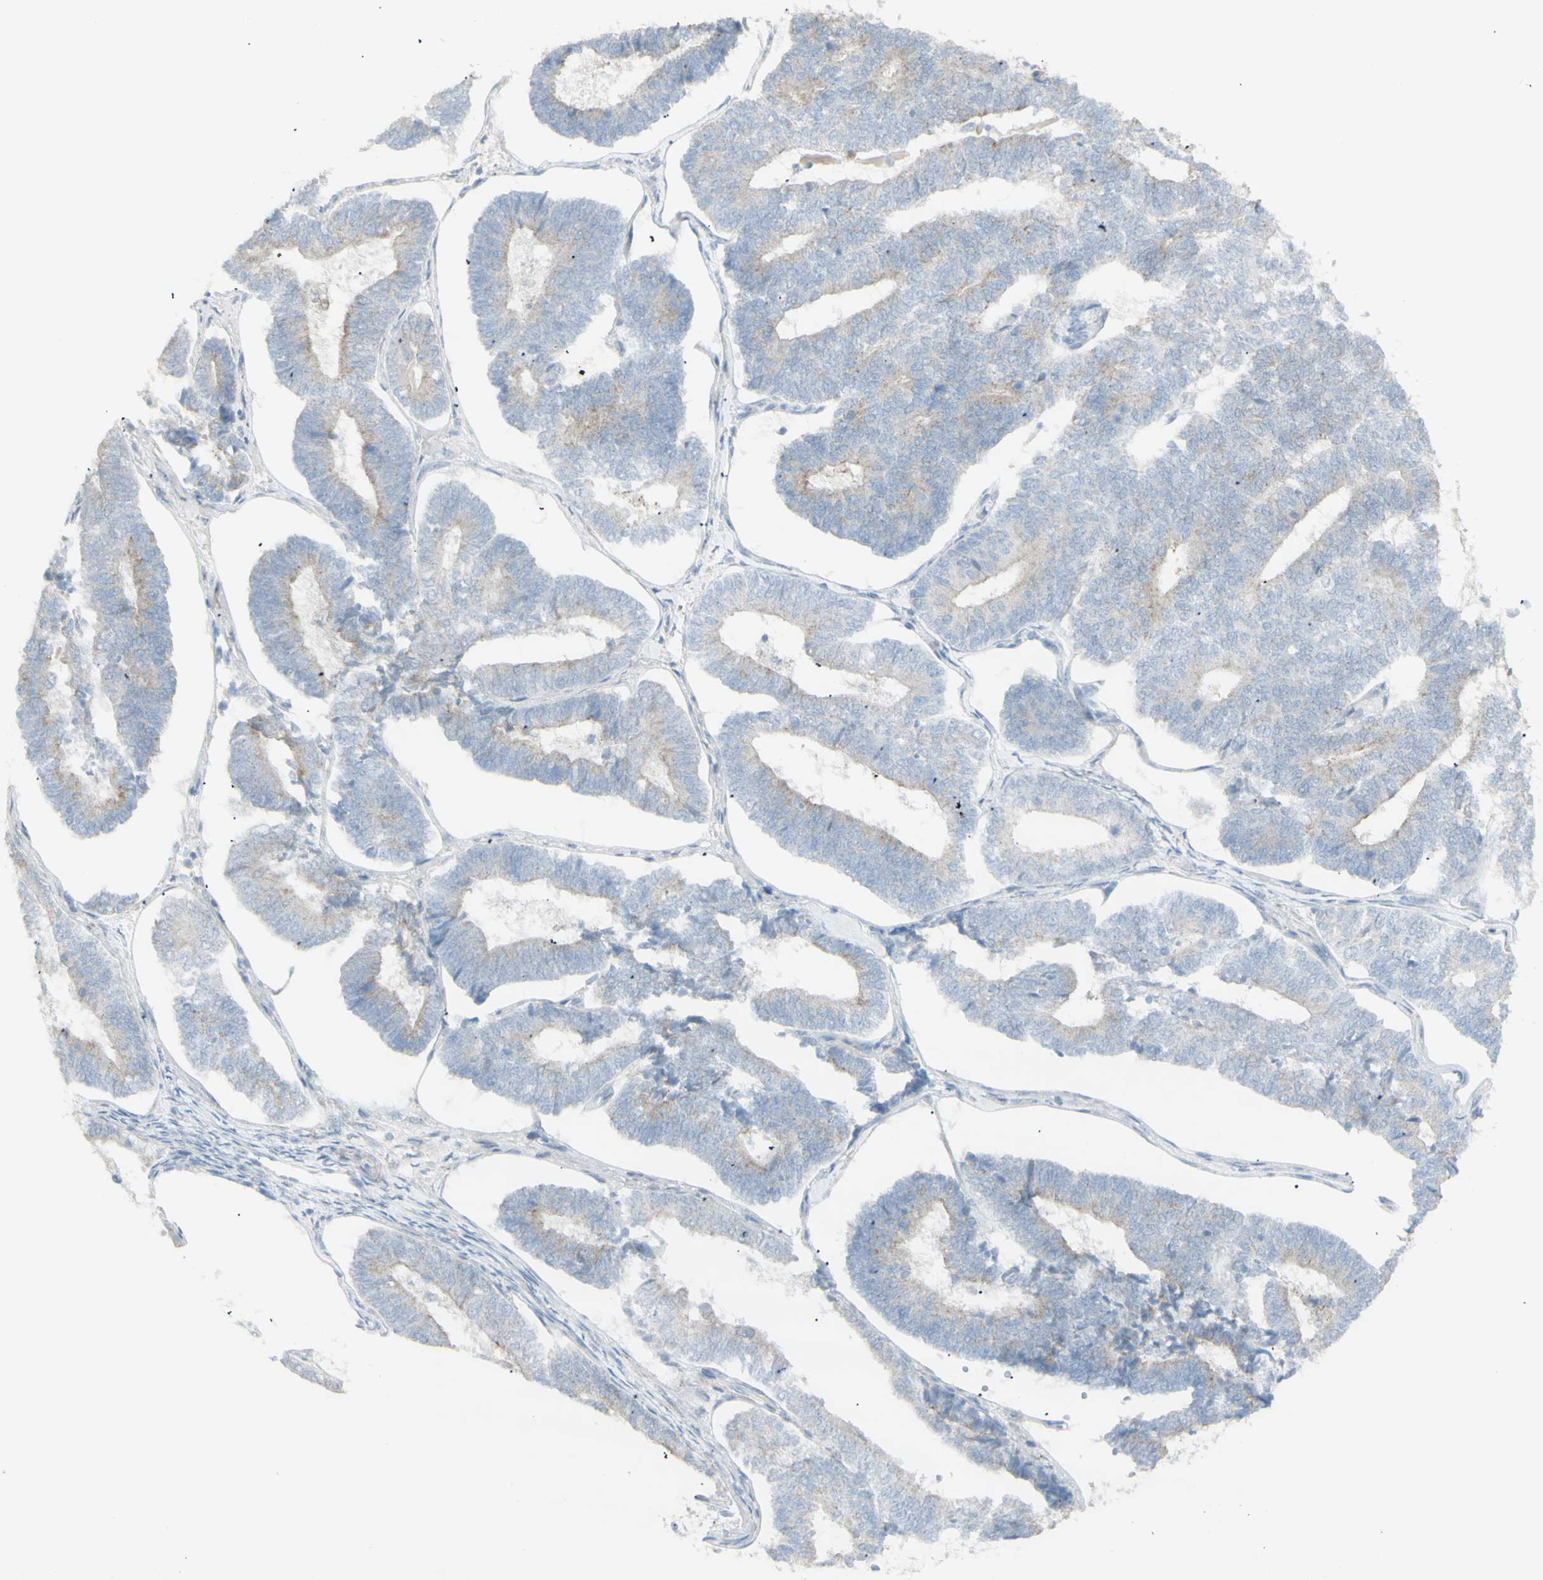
{"staining": {"intensity": "weak", "quantity": "25%-75%", "location": "cytoplasmic/membranous"}, "tissue": "endometrial cancer", "cell_type": "Tumor cells", "image_type": "cancer", "snomed": [{"axis": "morphology", "description": "Adenocarcinoma, NOS"}, {"axis": "topography", "description": "Endometrium"}], "caption": "This is an image of immunohistochemistry staining of endometrial cancer, which shows weak expression in the cytoplasmic/membranous of tumor cells.", "gene": "NDST4", "patient": {"sex": "female", "age": 70}}